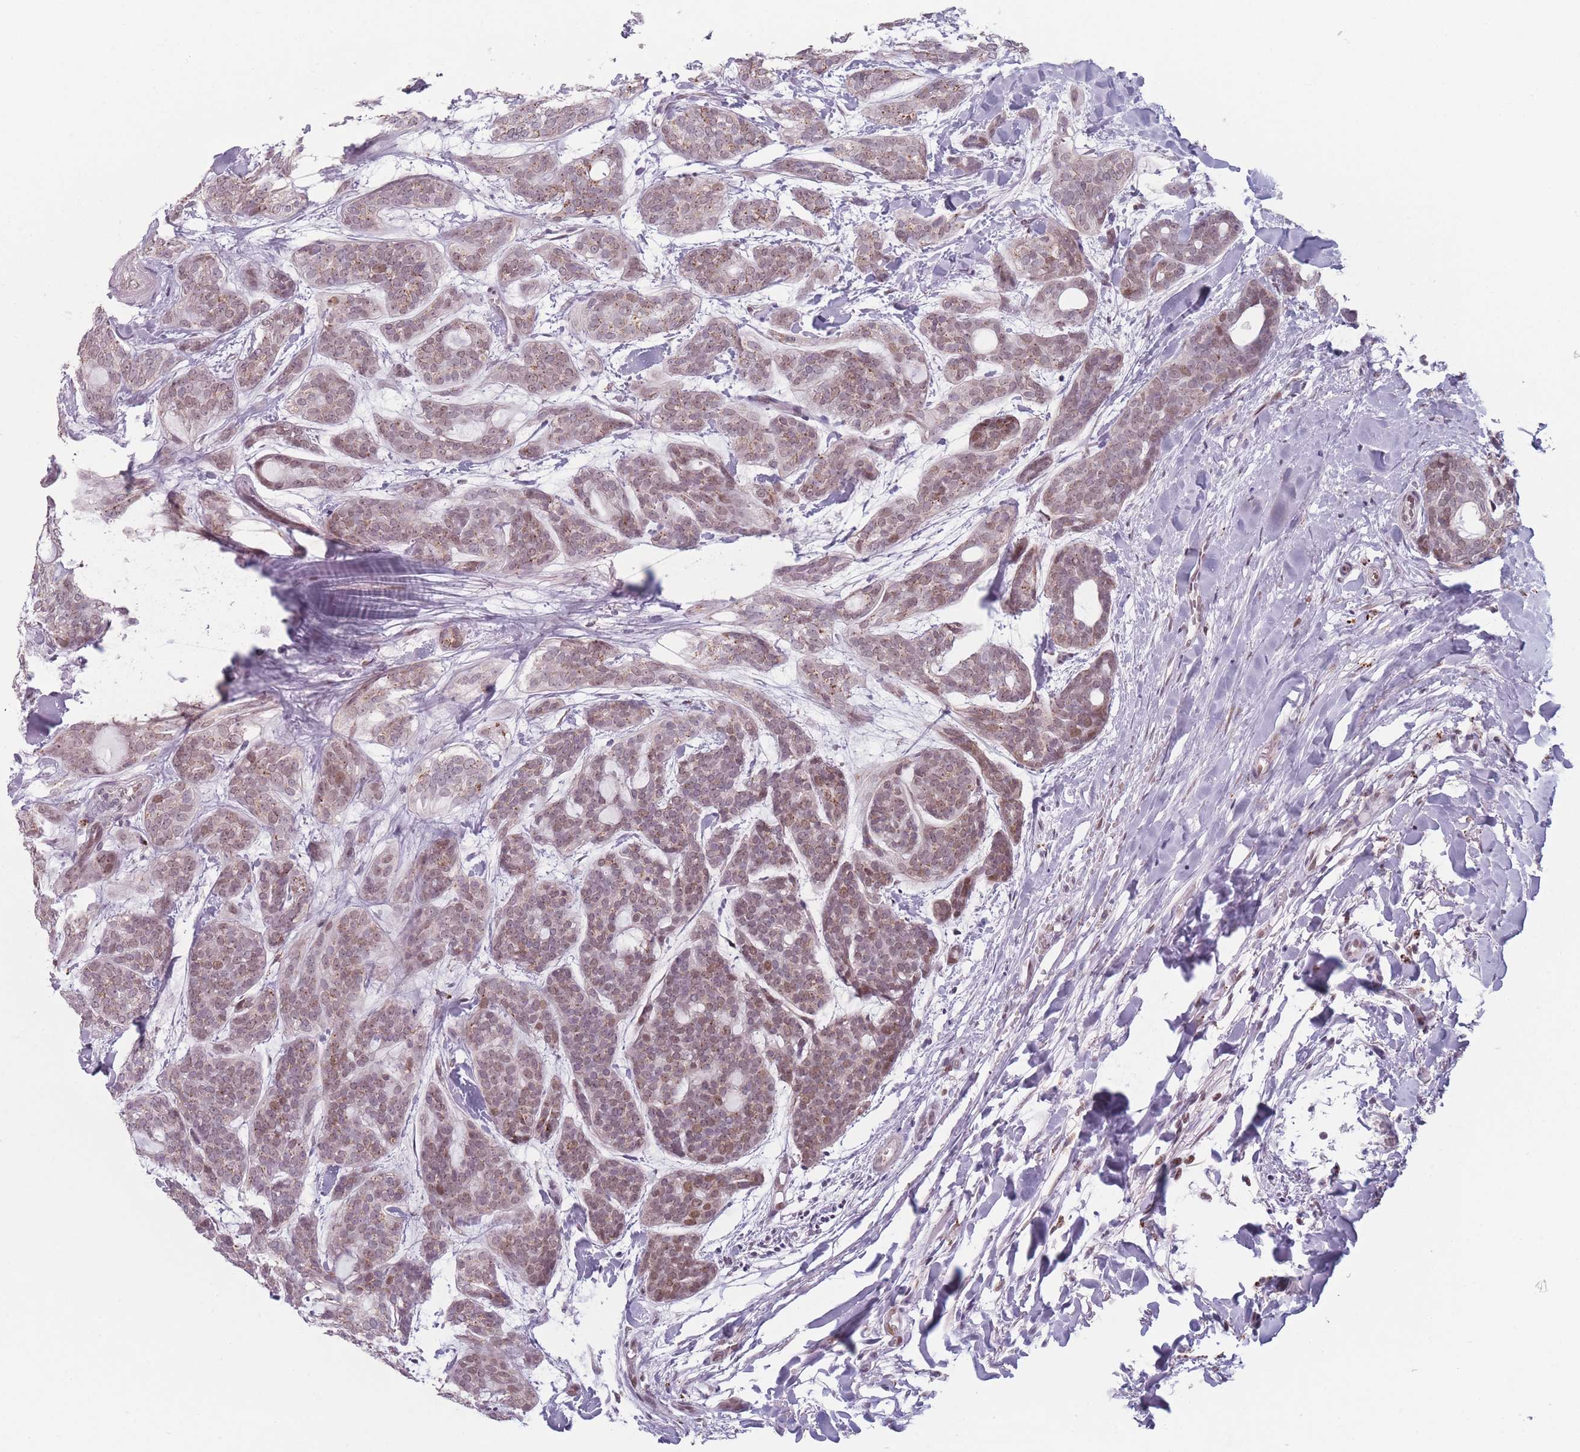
{"staining": {"intensity": "moderate", "quantity": ">75%", "location": "cytoplasmic/membranous,nuclear"}, "tissue": "head and neck cancer", "cell_type": "Tumor cells", "image_type": "cancer", "snomed": [{"axis": "morphology", "description": "Adenocarcinoma, NOS"}, {"axis": "topography", "description": "Head-Neck"}], "caption": "This is an image of IHC staining of head and neck cancer (adenocarcinoma), which shows moderate expression in the cytoplasmic/membranous and nuclear of tumor cells.", "gene": "OR10C1", "patient": {"sex": "male", "age": 66}}